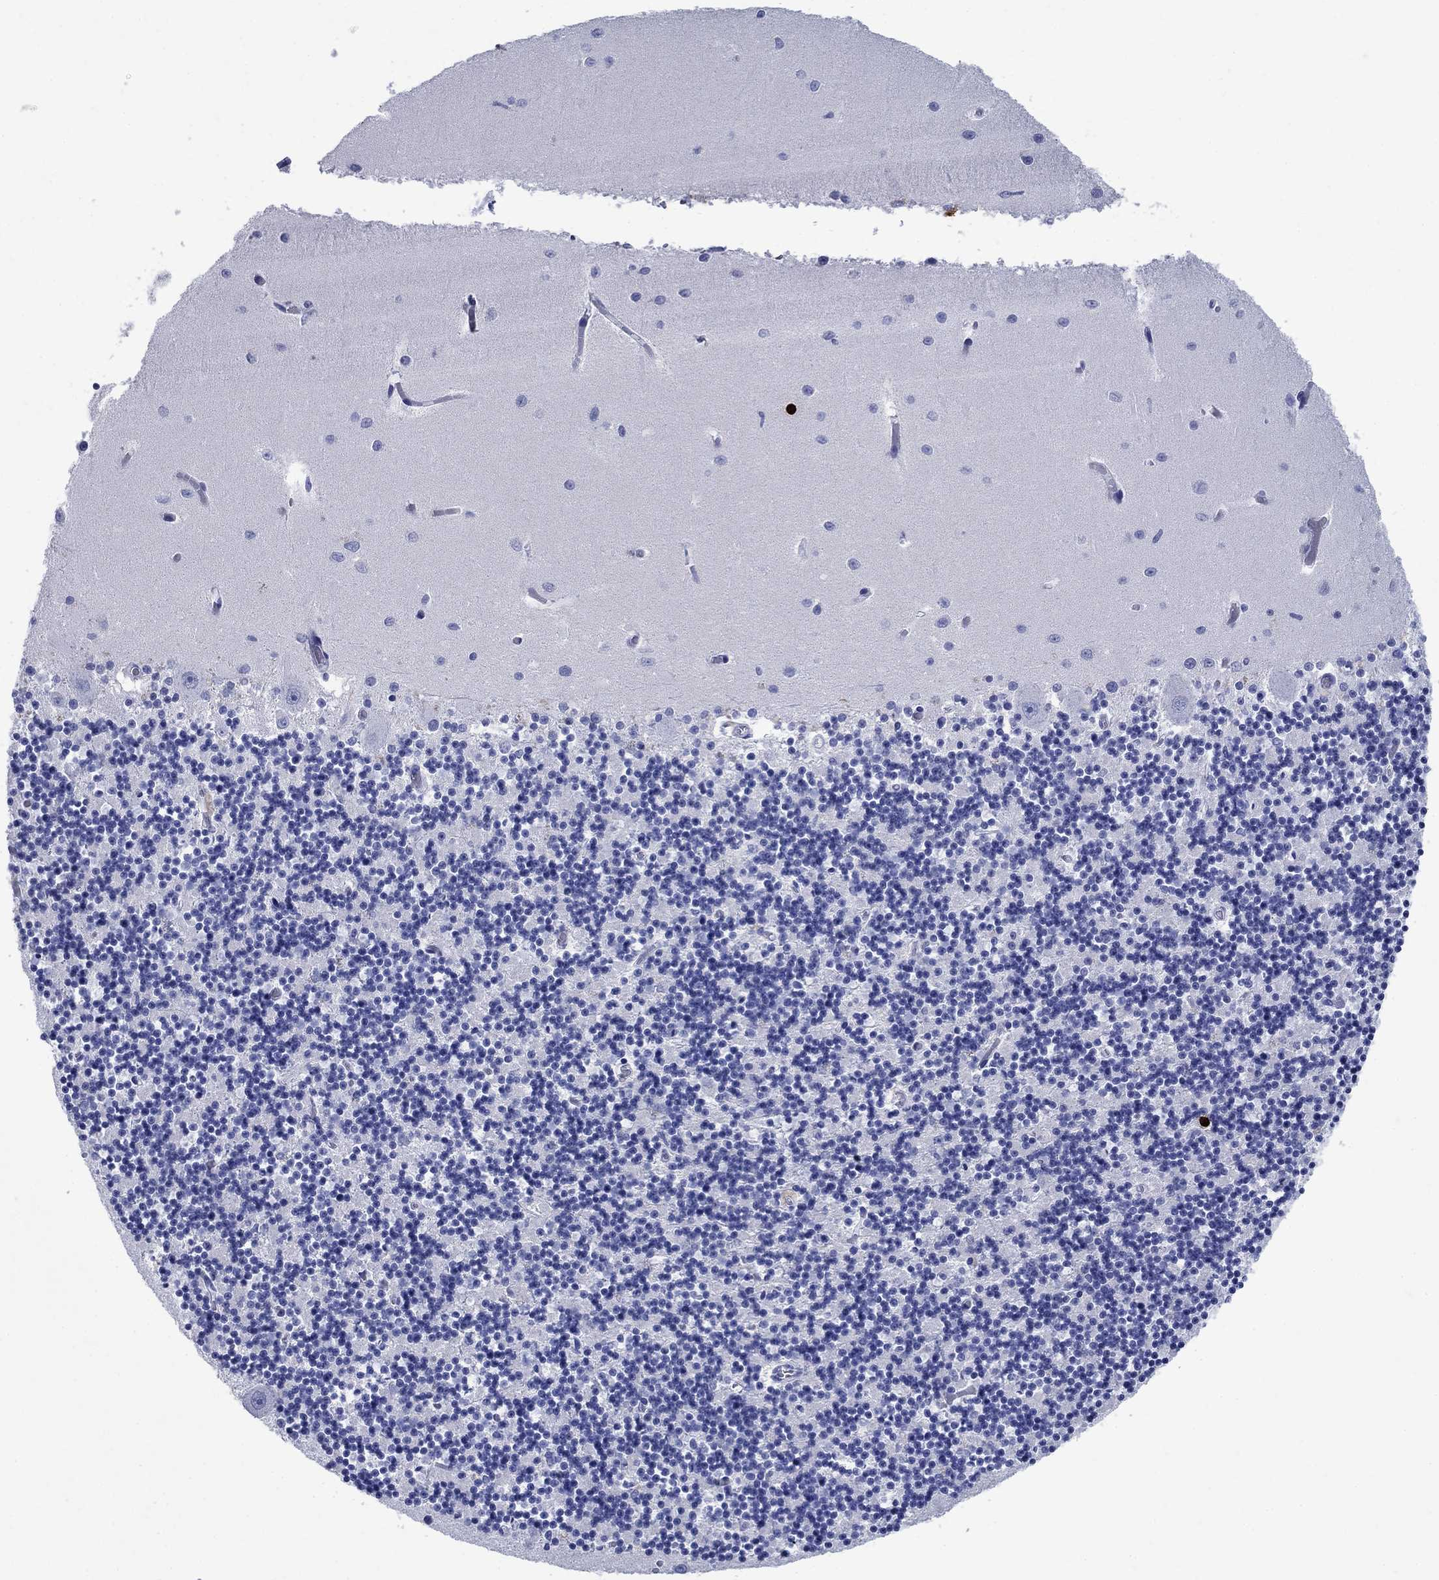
{"staining": {"intensity": "negative", "quantity": "none", "location": "none"}, "tissue": "cerebellum", "cell_type": "Cells in granular layer", "image_type": "normal", "snomed": [{"axis": "morphology", "description": "Normal tissue, NOS"}, {"axis": "topography", "description": "Cerebellum"}], "caption": "Immunohistochemical staining of benign cerebellum shows no significant staining in cells in granular layer. (DAB (3,3'-diaminobenzidine) immunohistochemistry with hematoxylin counter stain).", "gene": "AZU1", "patient": {"sex": "female", "age": 64}}